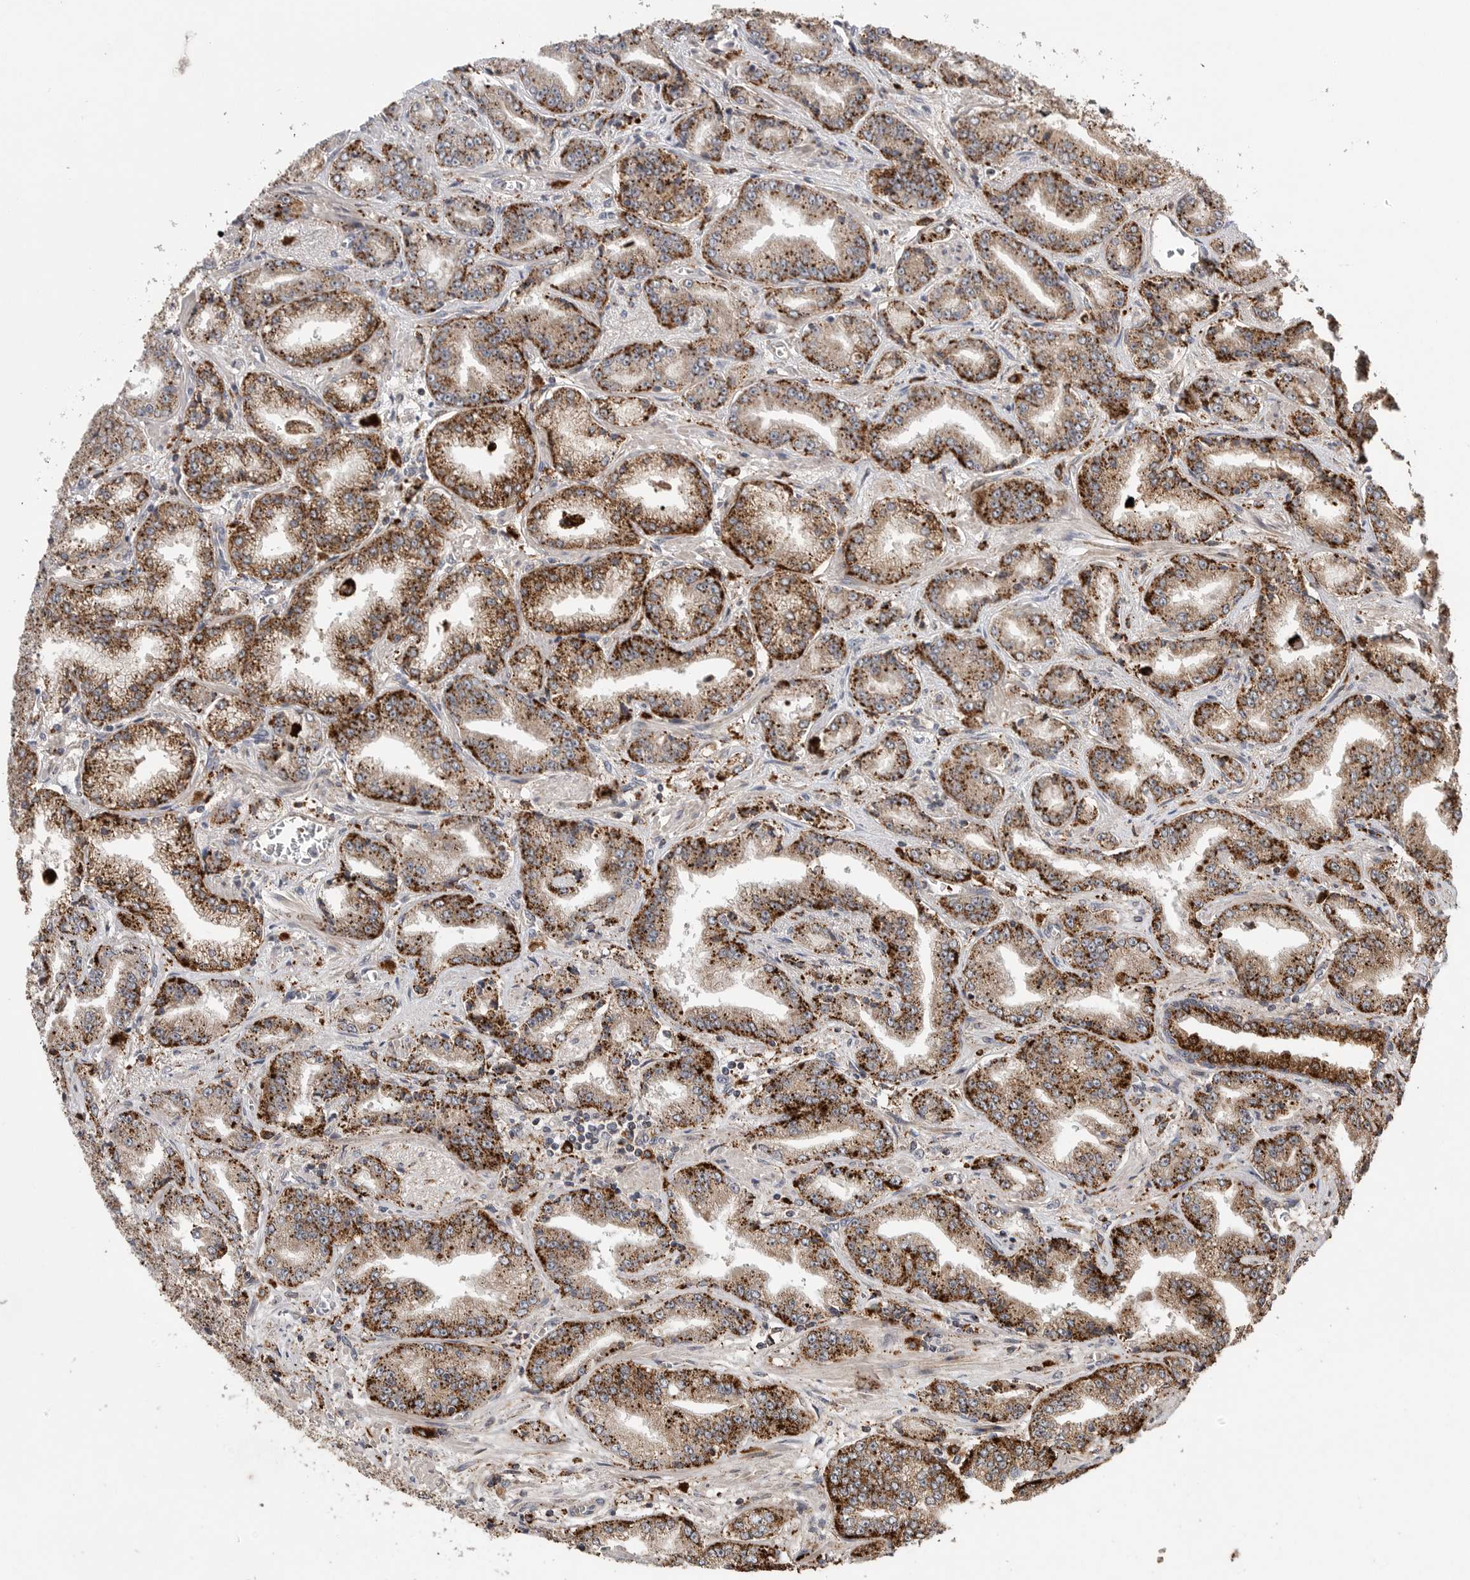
{"staining": {"intensity": "strong", "quantity": ">75%", "location": "cytoplasmic/membranous"}, "tissue": "prostate cancer", "cell_type": "Tumor cells", "image_type": "cancer", "snomed": [{"axis": "morphology", "description": "Adenocarcinoma, High grade"}, {"axis": "topography", "description": "Prostate"}], "caption": "Protein expression analysis of human adenocarcinoma (high-grade) (prostate) reveals strong cytoplasmic/membranous positivity in approximately >75% of tumor cells. (DAB IHC, brown staining for protein, blue staining for nuclei).", "gene": "GALNS", "patient": {"sex": "male", "age": 71}}